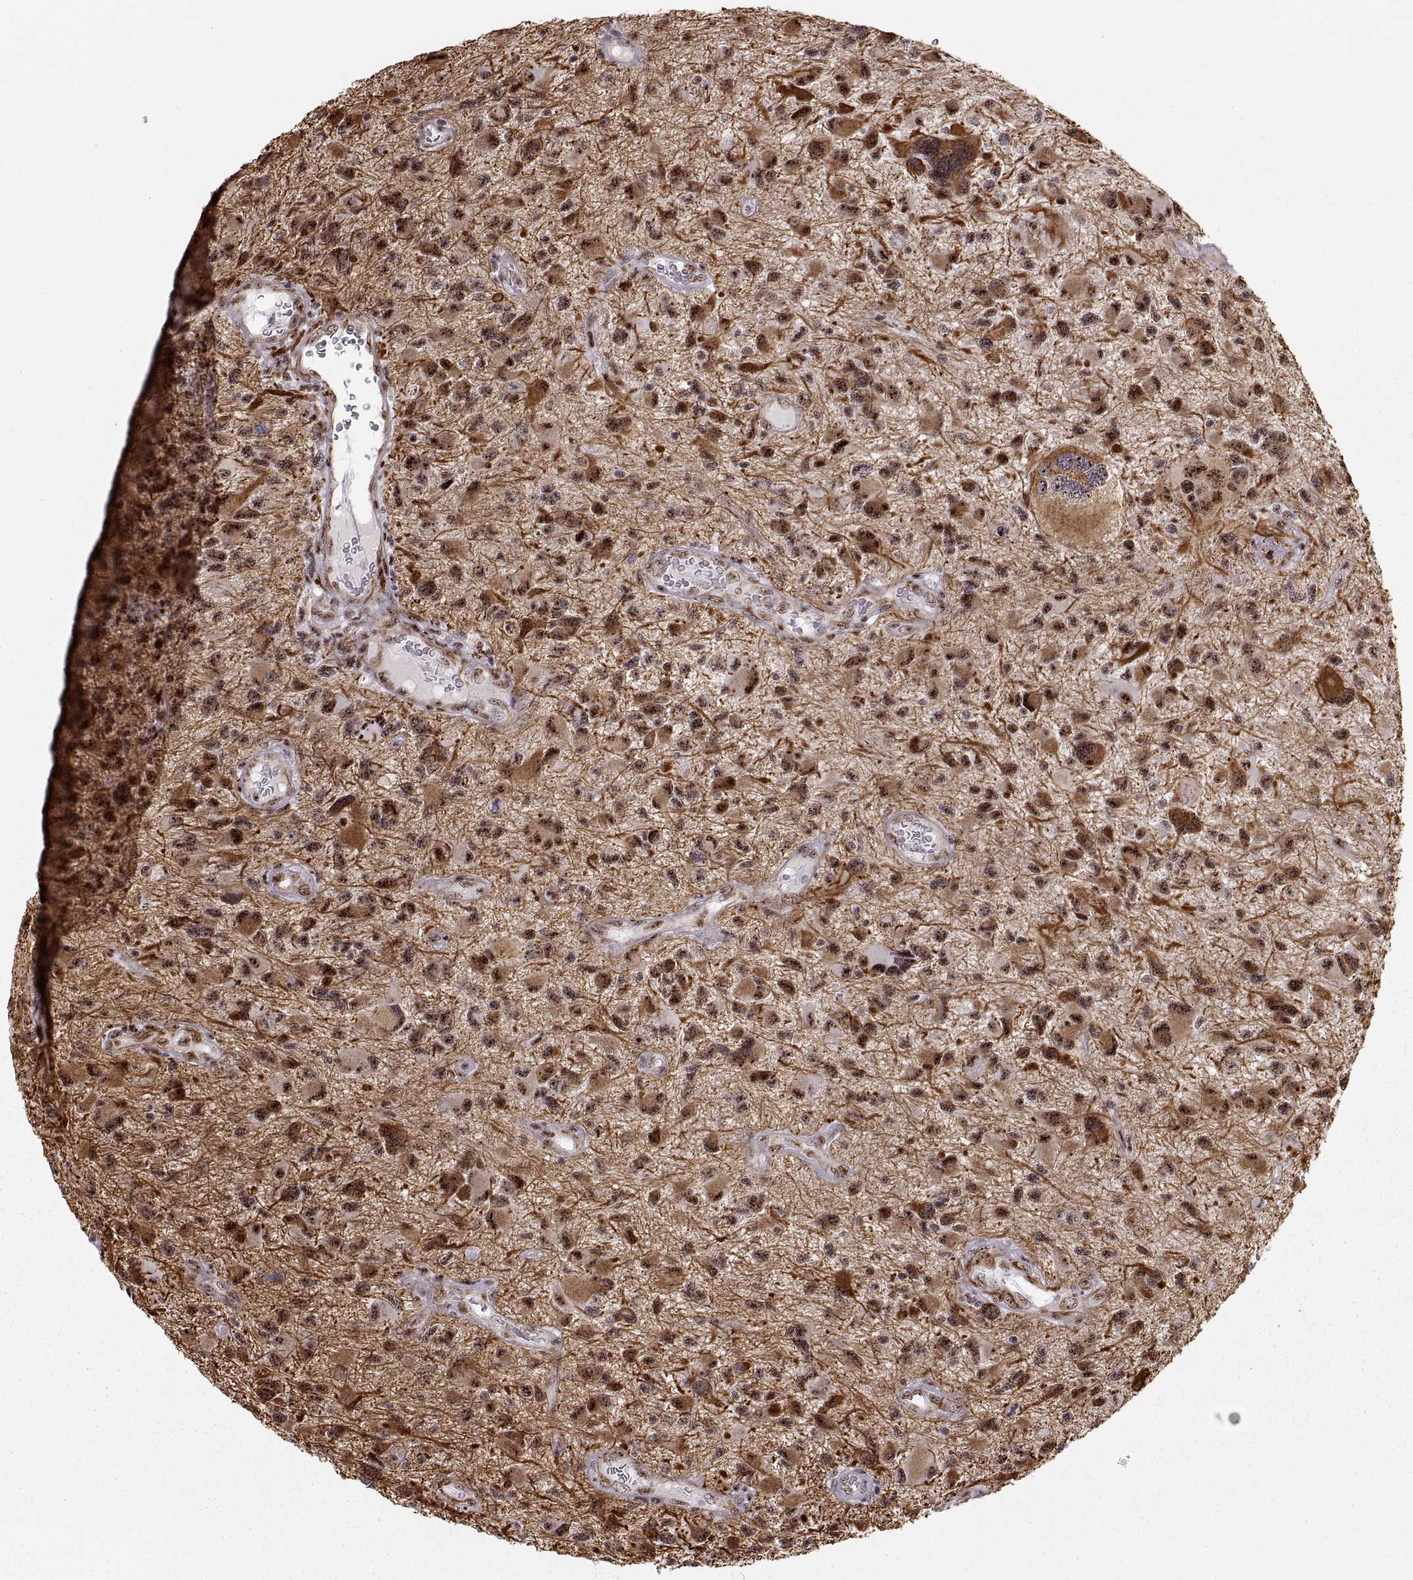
{"staining": {"intensity": "strong", "quantity": ">75%", "location": "nuclear"}, "tissue": "glioma", "cell_type": "Tumor cells", "image_type": "cancer", "snomed": [{"axis": "morphology", "description": "Glioma, malignant, NOS"}, {"axis": "morphology", "description": "Glioma, malignant, High grade"}, {"axis": "topography", "description": "Brain"}], "caption": "Malignant high-grade glioma stained for a protein reveals strong nuclear positivity in tumor cells.", "gene": "ZCCHC17", "patient": {"sex": "female", "age": 71}}